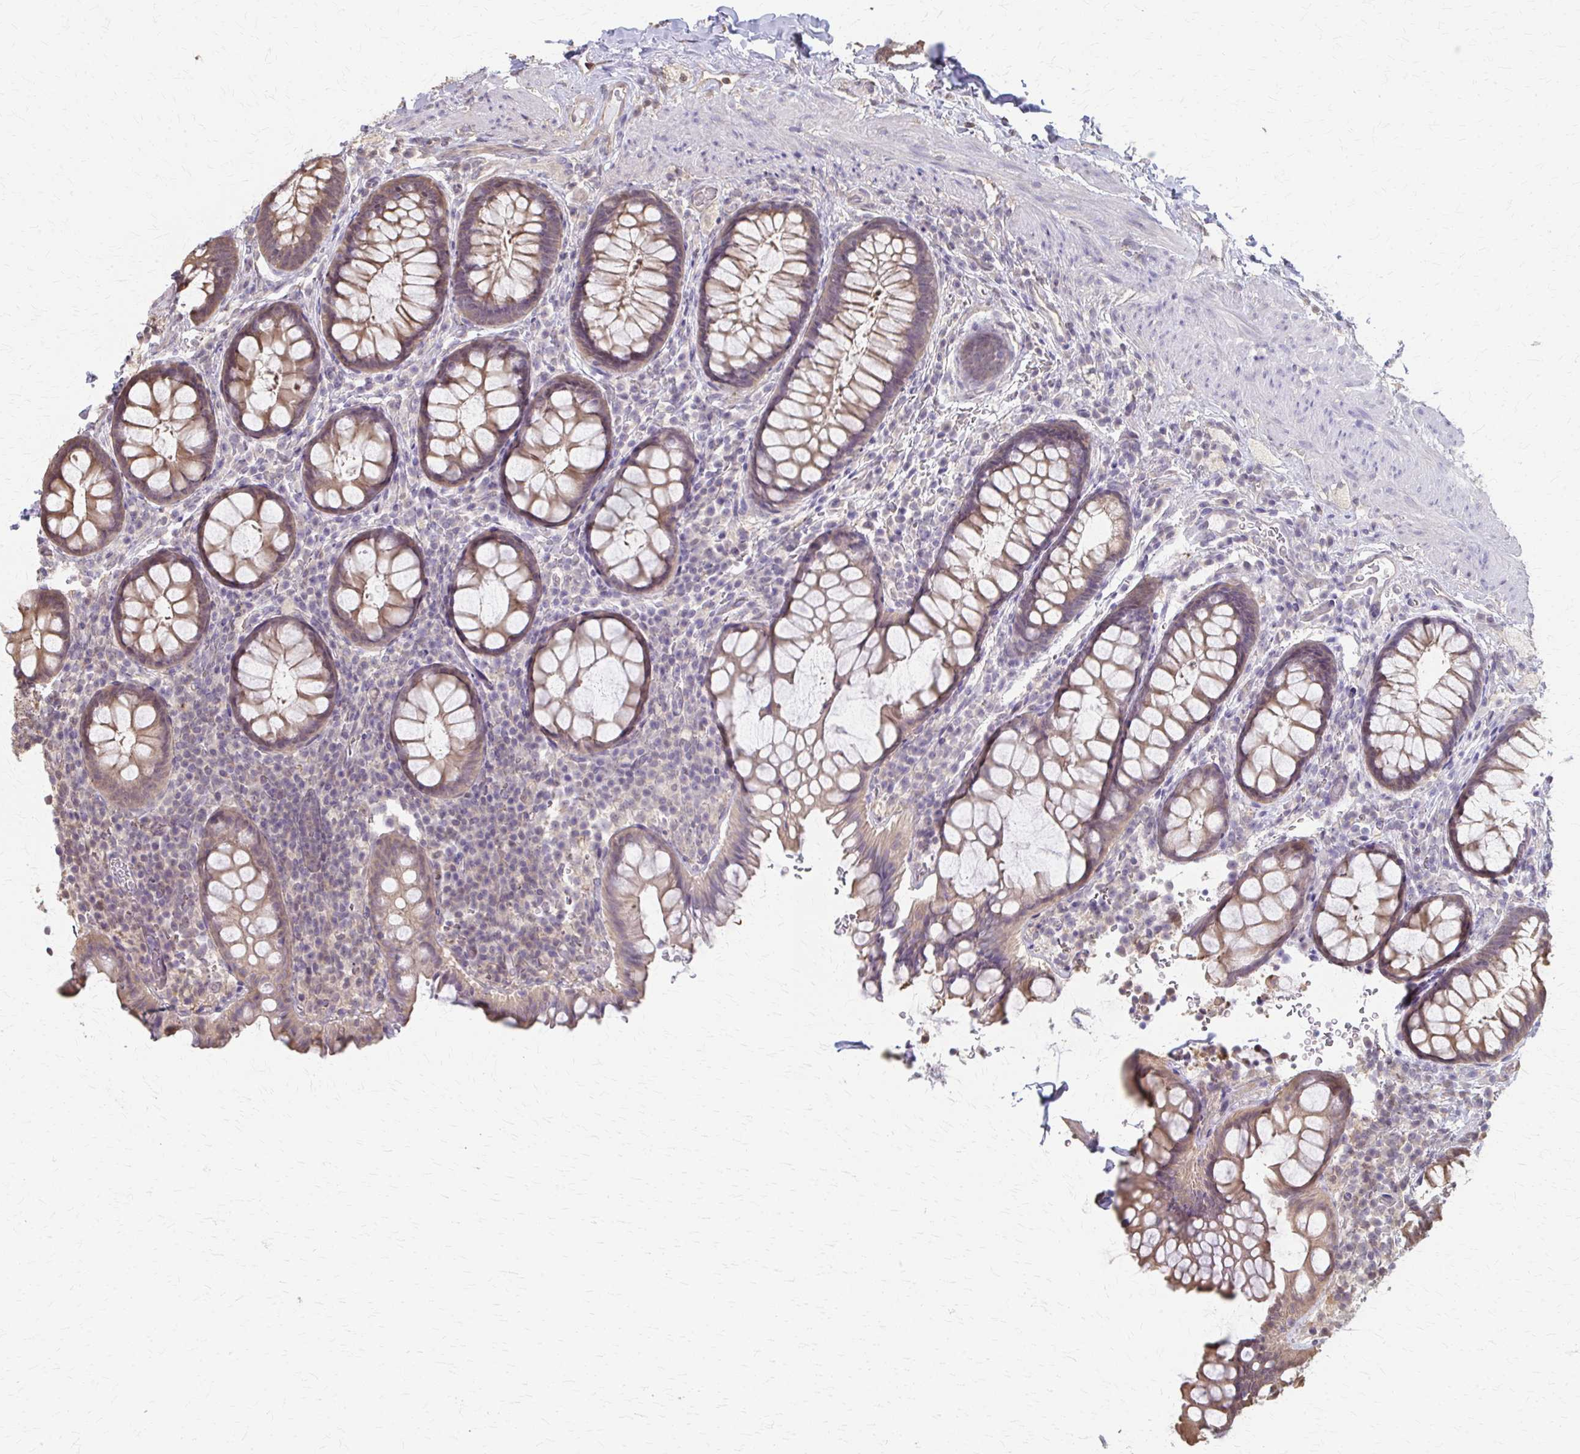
{"staining": {"intensity": "weak", "quantity": ">75%", "location": "cytoplasmic/membranous"}, "tissue": "rectum", "cell_type": "Glandular cells", "image_type": "normal", "snomed": [{"axis": "morphology", "description": "Normal tissue, NOS"}, {"axis": "topography", "description": "Rectum"}, {"axis": "topography", "description": "Peripheral nerve tissue"}], "caption": "Glandular cells display low levels of weak cytoplasmic/membranous positivity in about >75% of cells in unremarkable rectum. (IHC, brightfield microscopy, high magnification).", "gene": "RABGAP1L", "patient": {"sex": "female", "age": 69}}